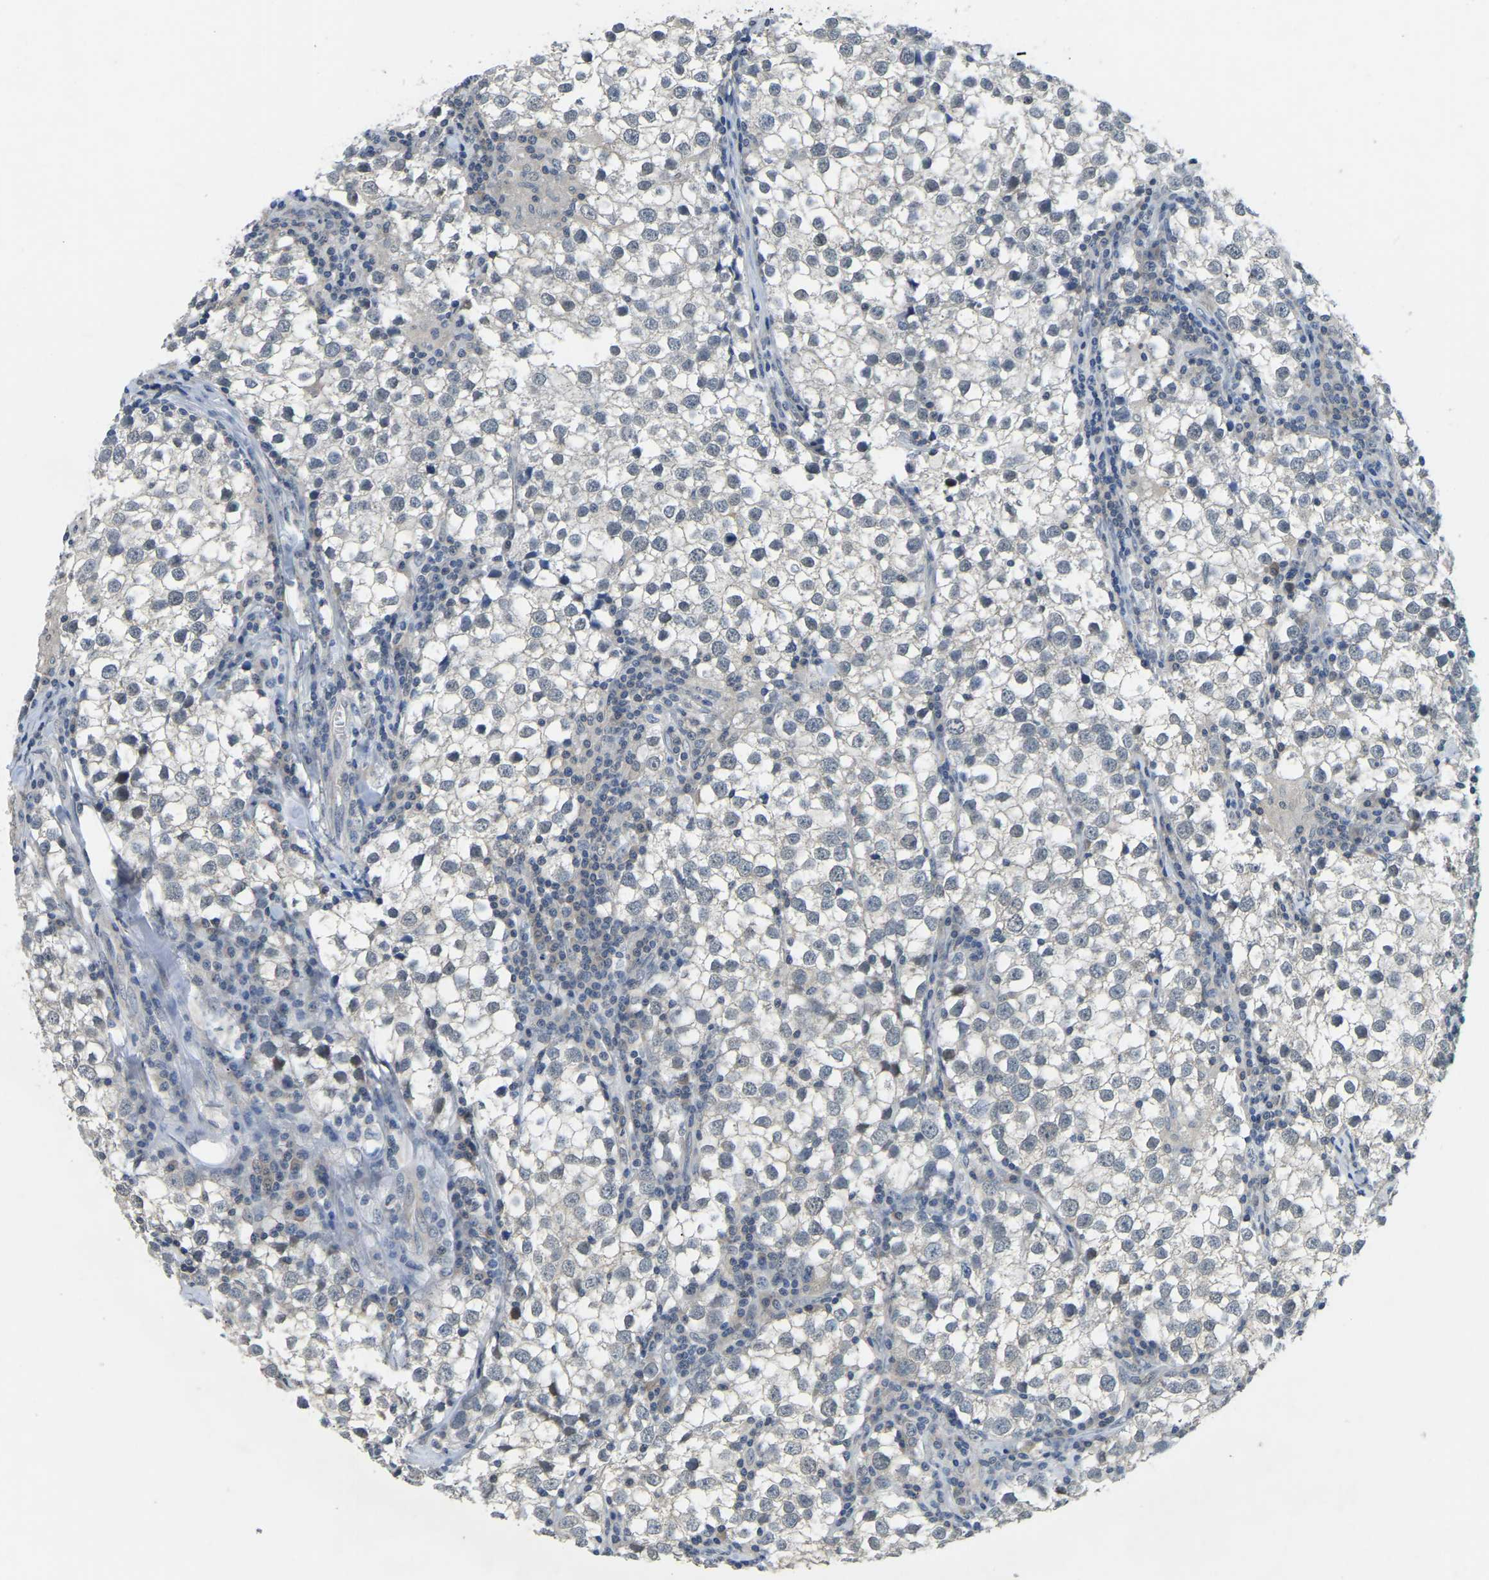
{"staining": {"intensity": "negative", "quantity": "none", "location": "none"}, "tissue": "testis cancer", "cell_type": "Tumor cells", "image_type": "cancer", "snomed": [{"axis": "morphology", "description": "Seminoma, NOS"}, {"axis": "morphology", "description": "Carcinoma, Embryonal, NOS"}, {"axis": "topography", "description": "Testis"}], "caption": "An immunohistochemistry (IHC) image of testis seminoma is shown. There is no staining in tumor cells of testis seminoma.", "gene": "AHNAK", "patient": {"sex": "male", "age": 36}}